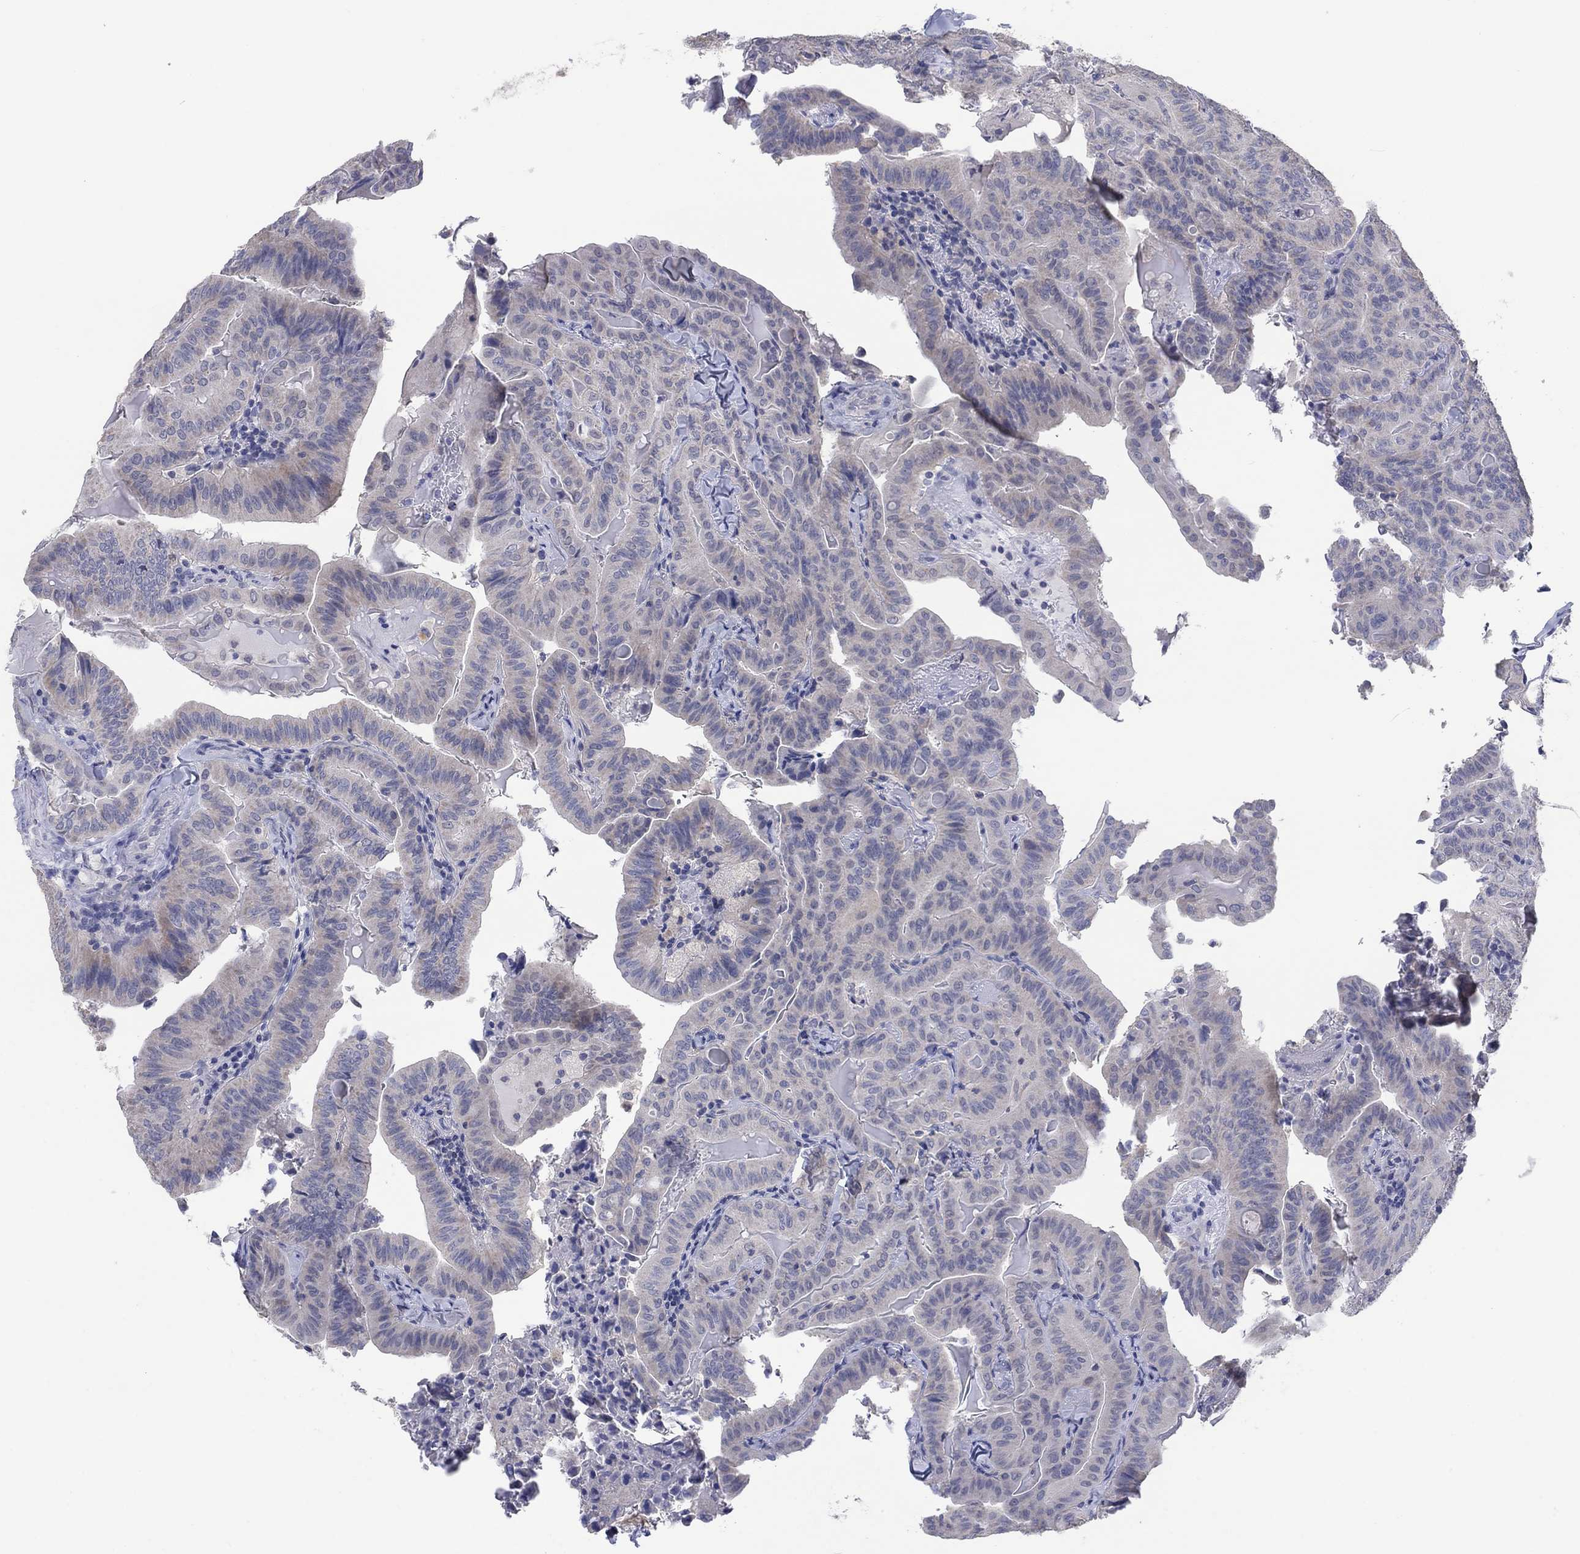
{"staining": {"intensity": "negative", "quantity": "none", "location": "none"}, "tissue": "thyroid cancer", "cell_type": "Tumor cells", "image_type": "cancer", "snomed": [{"axis": "morphology", "description": "Papillary adenocarcinoma, NOS"}, {"axis": "topography", "description": "Thyroid gland"}], "caption": "Immunohistochemistry histopathology image of neoplastic tissue: thyroid cancer (papillary adenocarcinoma) stained with DAB shows no significant protein expression in tumor cells. The staining was performed using DAB (3,3'-diaminobenzidine) to visualize the protein expression in brown, while the nuclei were stained in blue with hematoxylin (Magnification: 20x).", "gene": "FER1L6", "patient": {"sex": "female", "age": 68}}